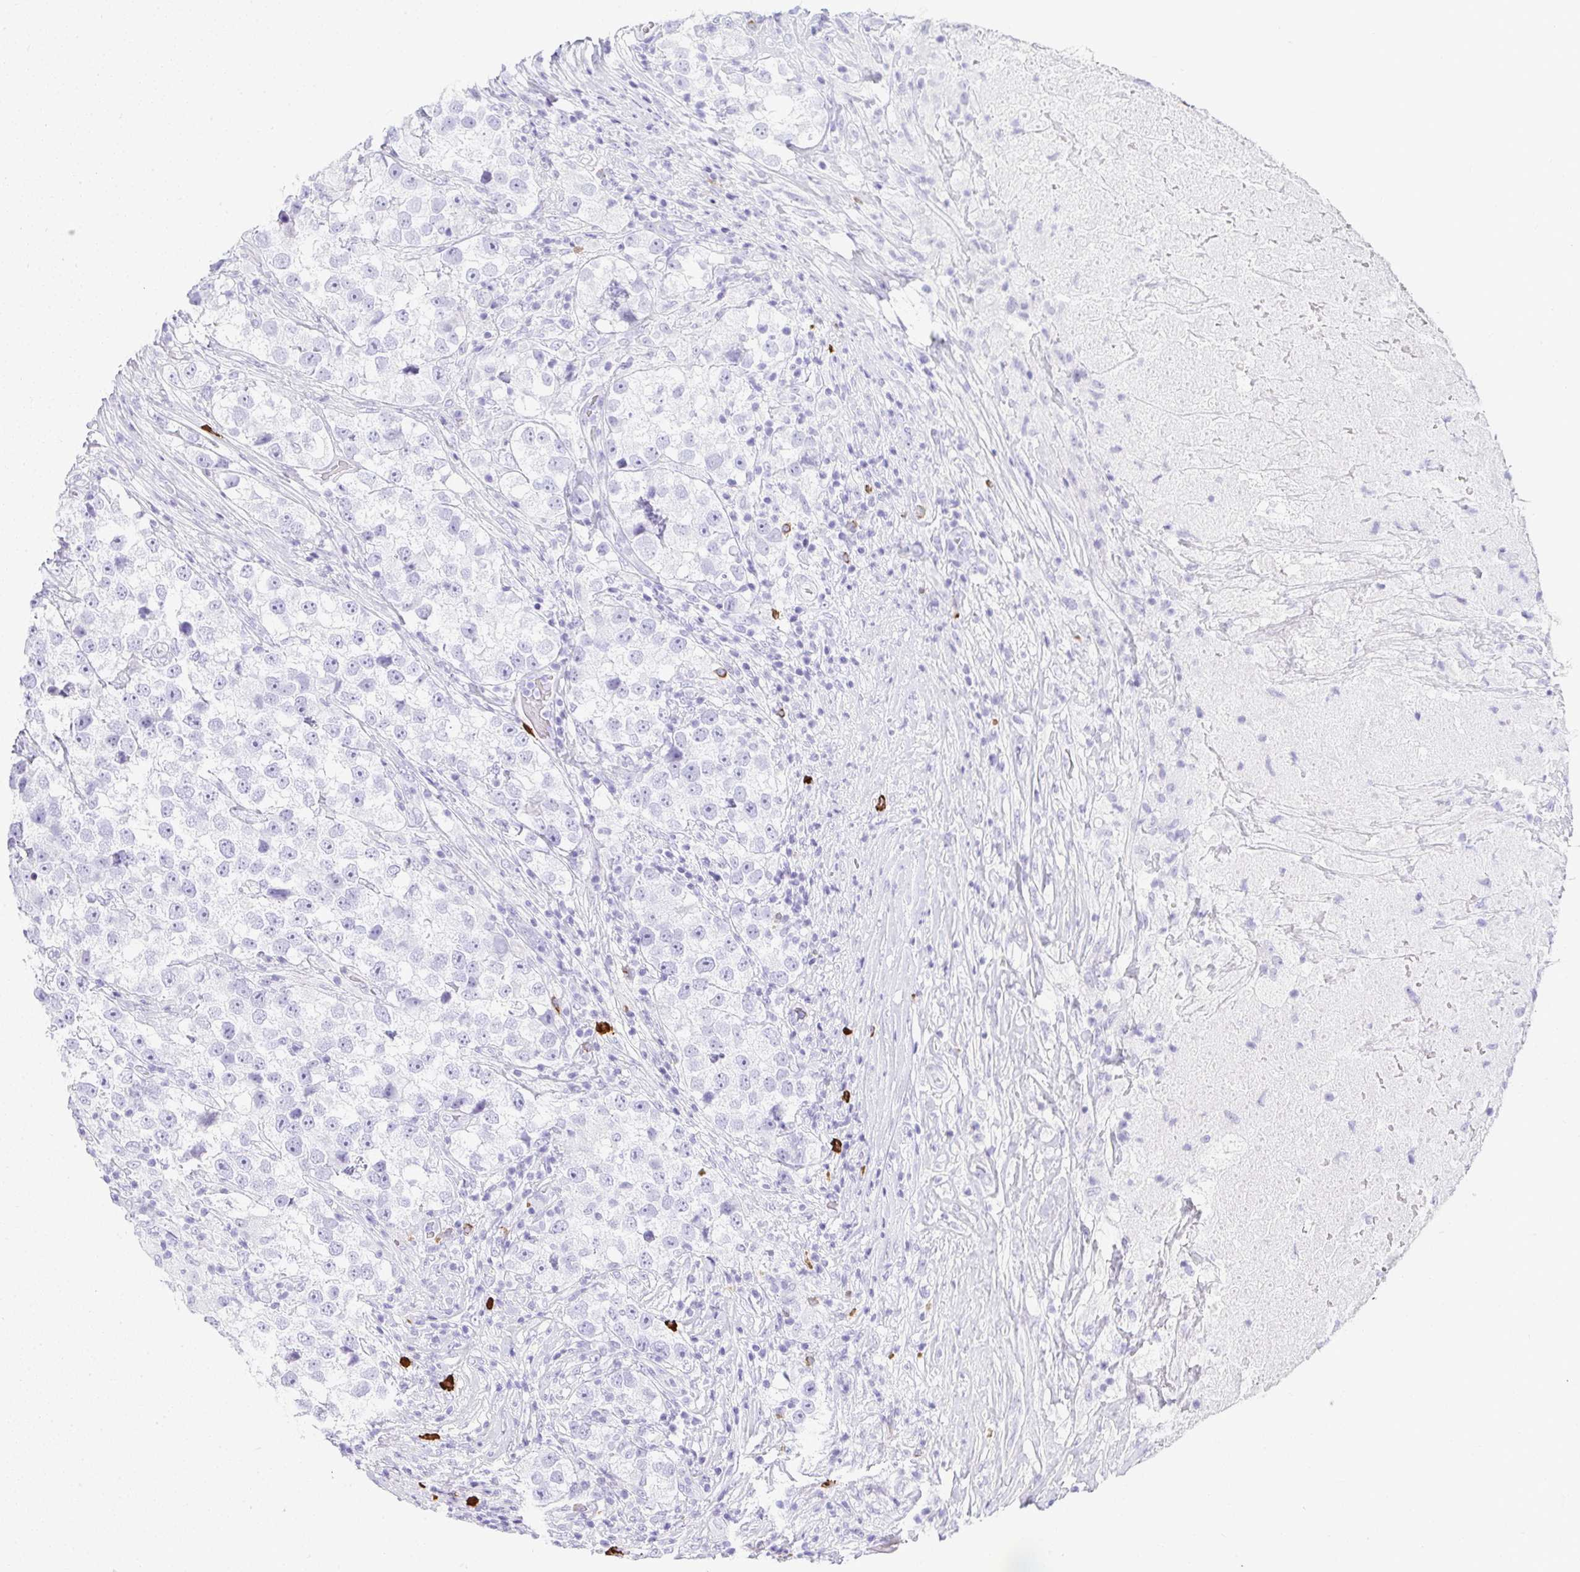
{"staining": {"intensity": "negative", "quantity": "none", "location": "none"}, "tissue": "testis cancer", "cell_type": "Tumor cells", "image_type": "cancer", "snomed": [{"axis": "morphology", "description": "Seminoma, NOS"}, {"axis": "topography", "description": "Testis"}], "caption": "Human seminoma (testis) stained for a protein using immunohistochemistry demonstrates no expression in tumor cells.", "gene": "CDADC1", "patient": {"sex": "male", "age": 46}}